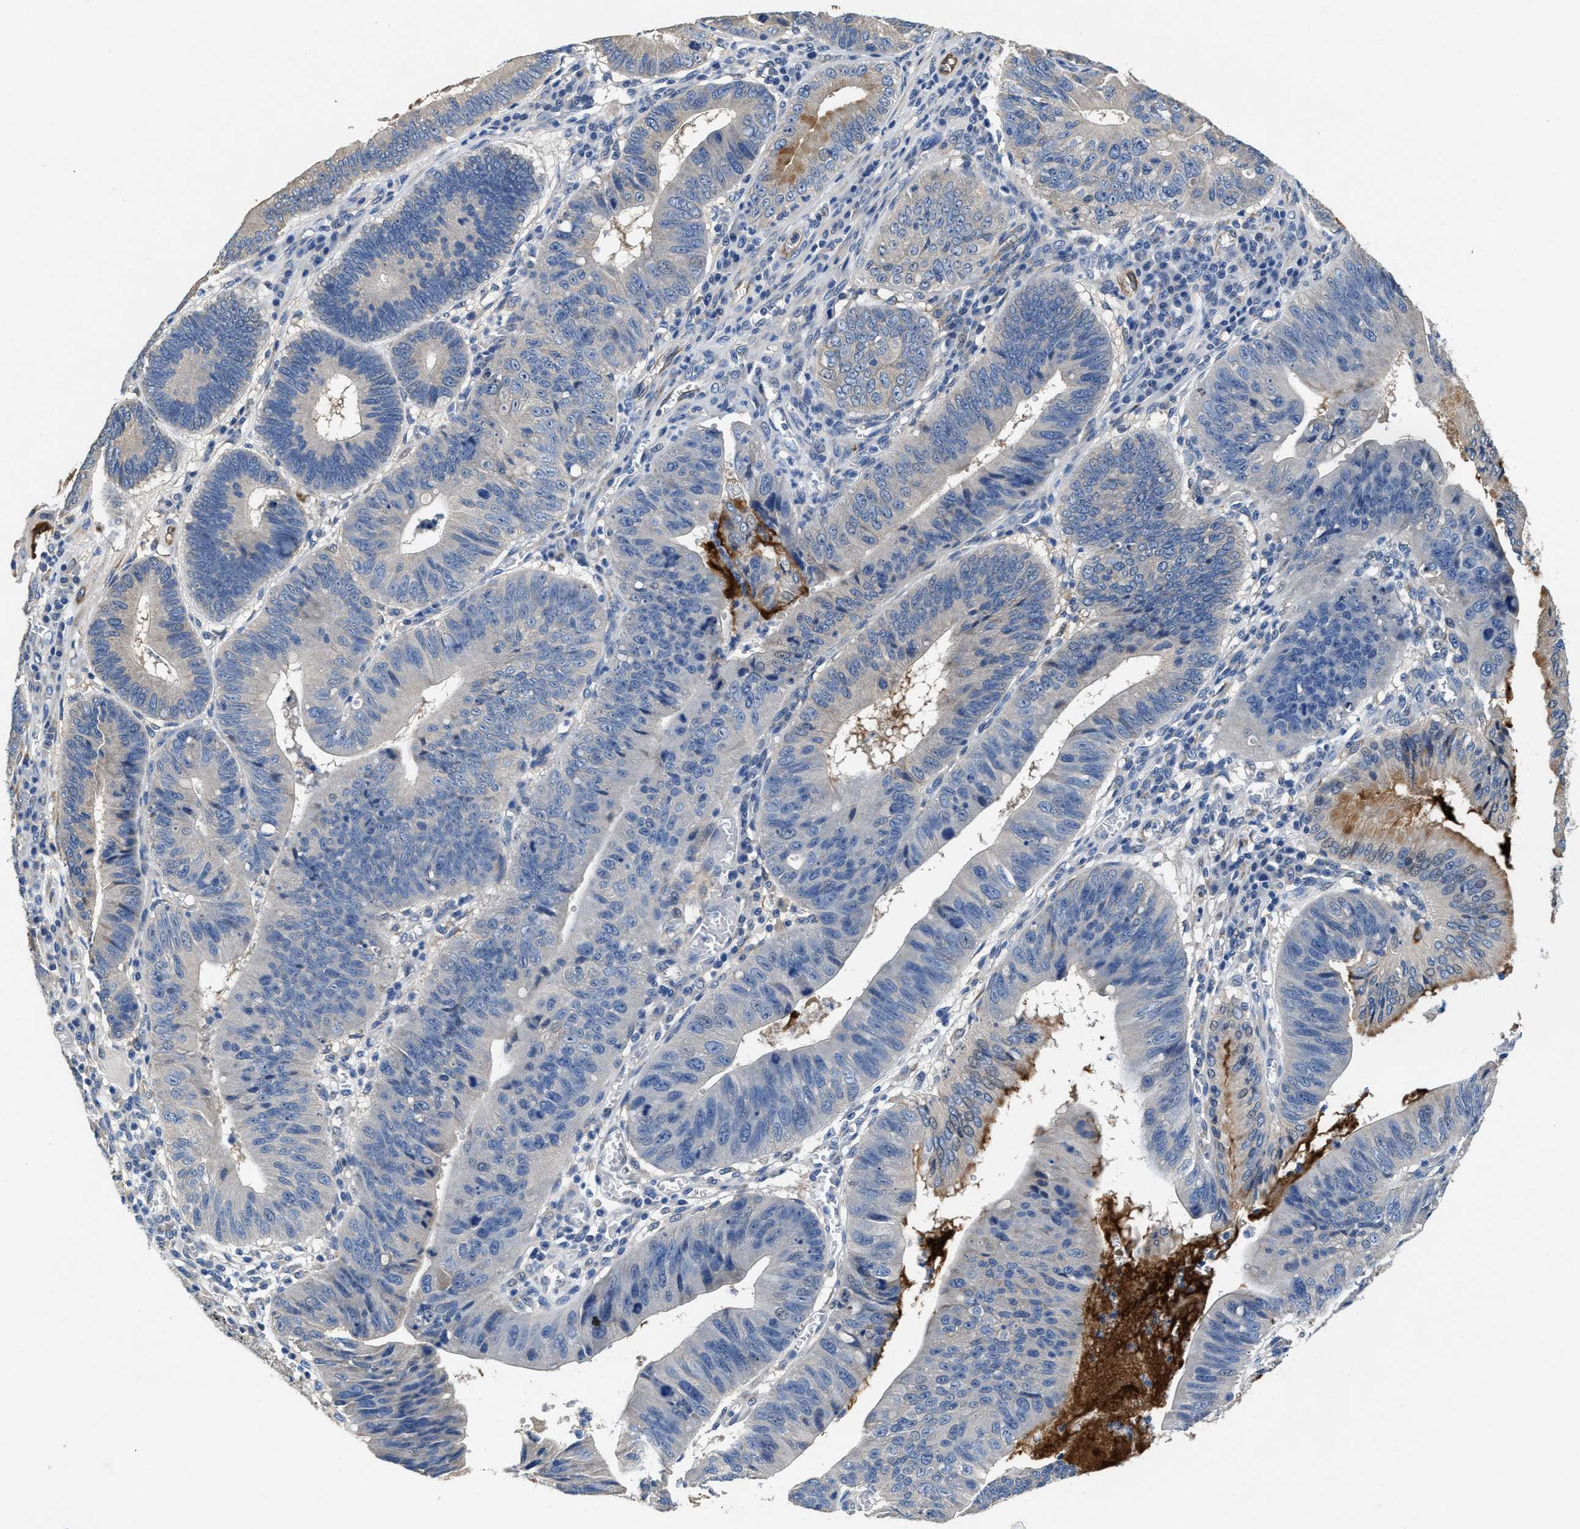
{"staining": {"intensity": "negative", "quantity": "none", "location": "none"}, "tissue": "stomach cancer", "cell_type": "Tumor cells", "image_type": "cancer", "snomed": [{"axis": "morphology", "description": "Adenocarcinoma, NOS"}, {"axis": "topography", "description": "Stomach"}], "caption": "The immunohistochemistry (IHC) image has no significant staining in tumor cells of stomach adenocarcinoma tissue.", "gene": "PEG10", "patient": {"sex": "male", "age": 59}}